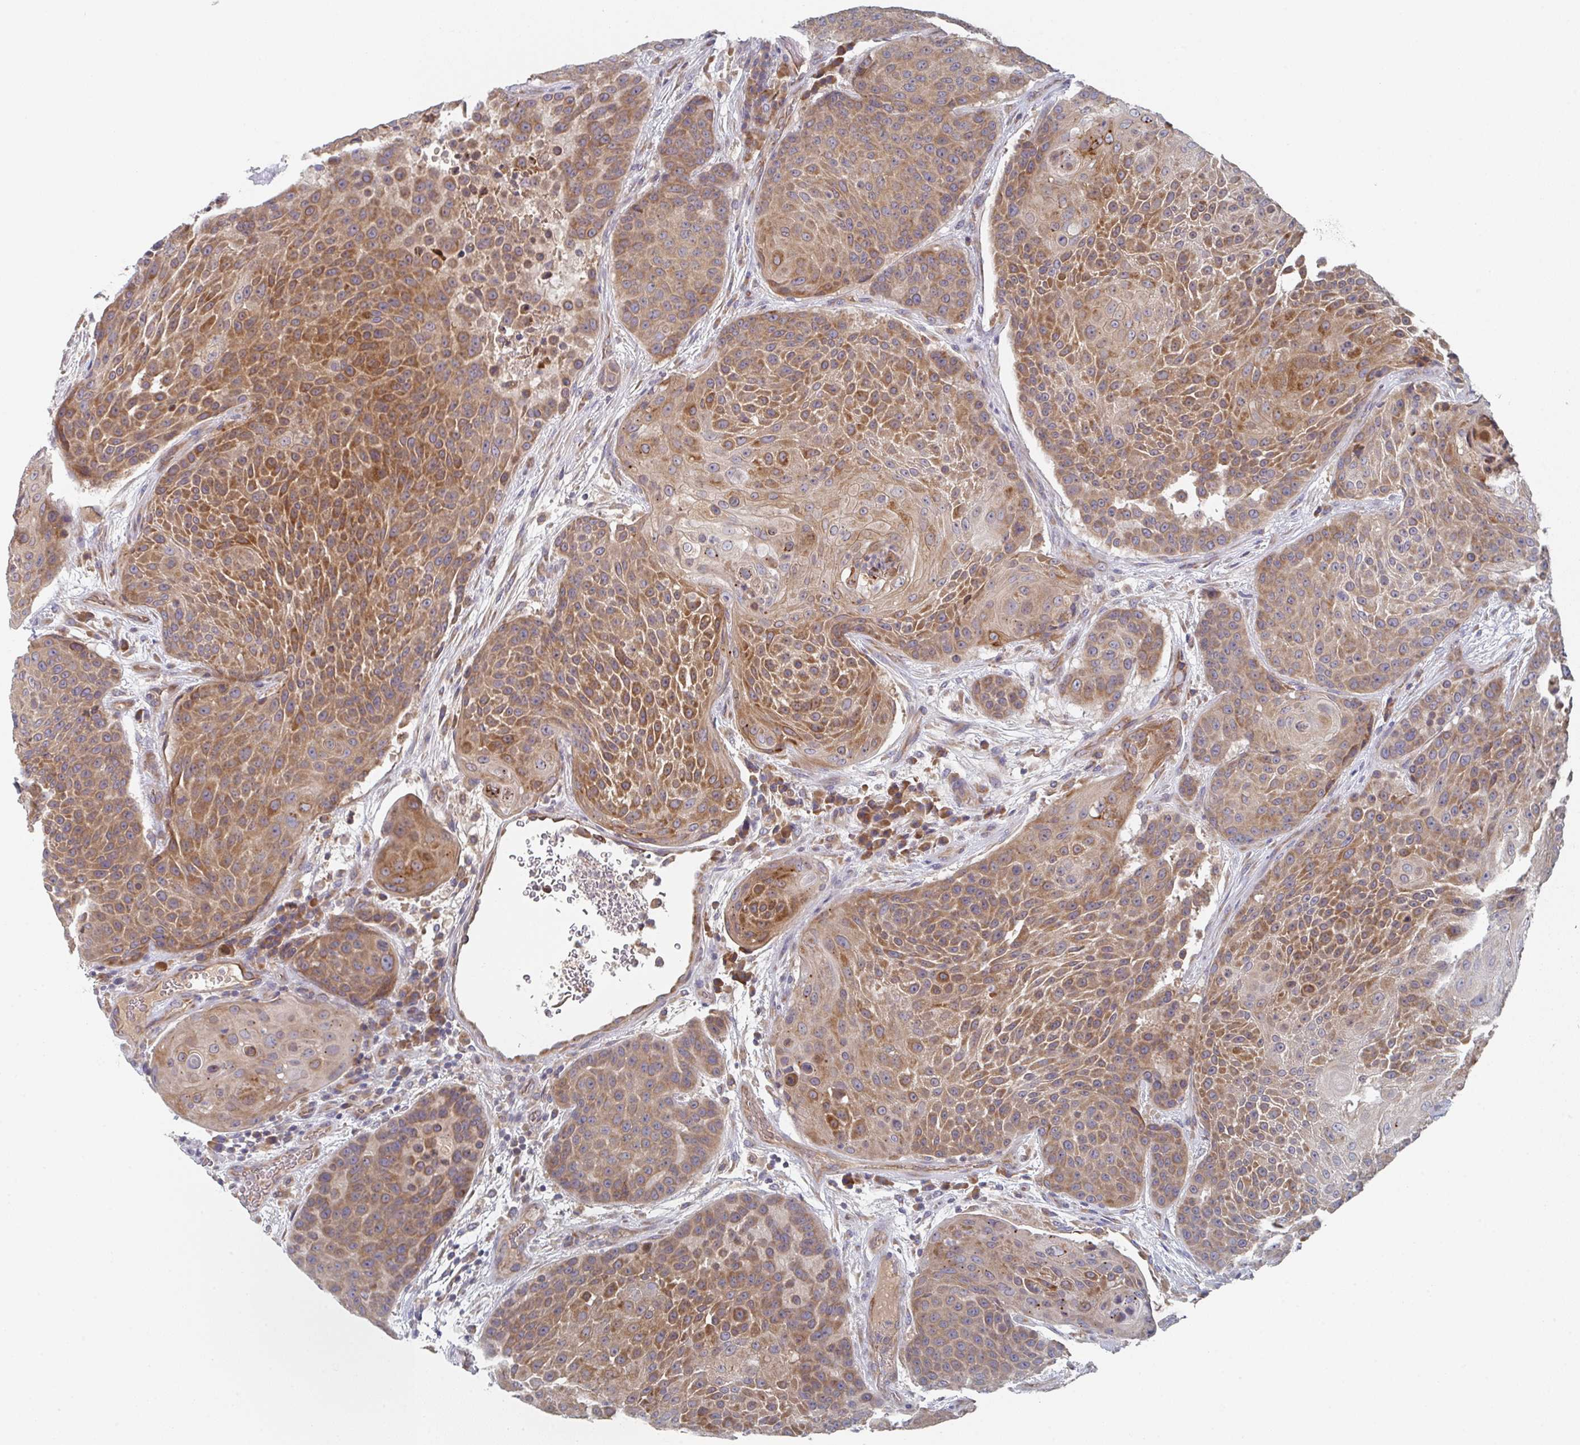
{"staining": {"intensity": "moderate", "quantity": ">75%", "location": "cytoplasmic/membranous"}, "tissue": "urothelial cancer", "cell_type": "Tumor cells", "image_type": "cancer", "snomed": [{"axis": "morphology", "description": "Urothelial carcinoma, High grade"}, {"axis": "topography", "description": "Urinary bladder"}], "caption": "Immunohistochemical staining of human urothelial cancer exhibits moderate cytoplasmic/membranous protein staining in about >75% of tumor cells.", "gene": "ELOVL1", "patient": {"sex": "female", "age": 63}}